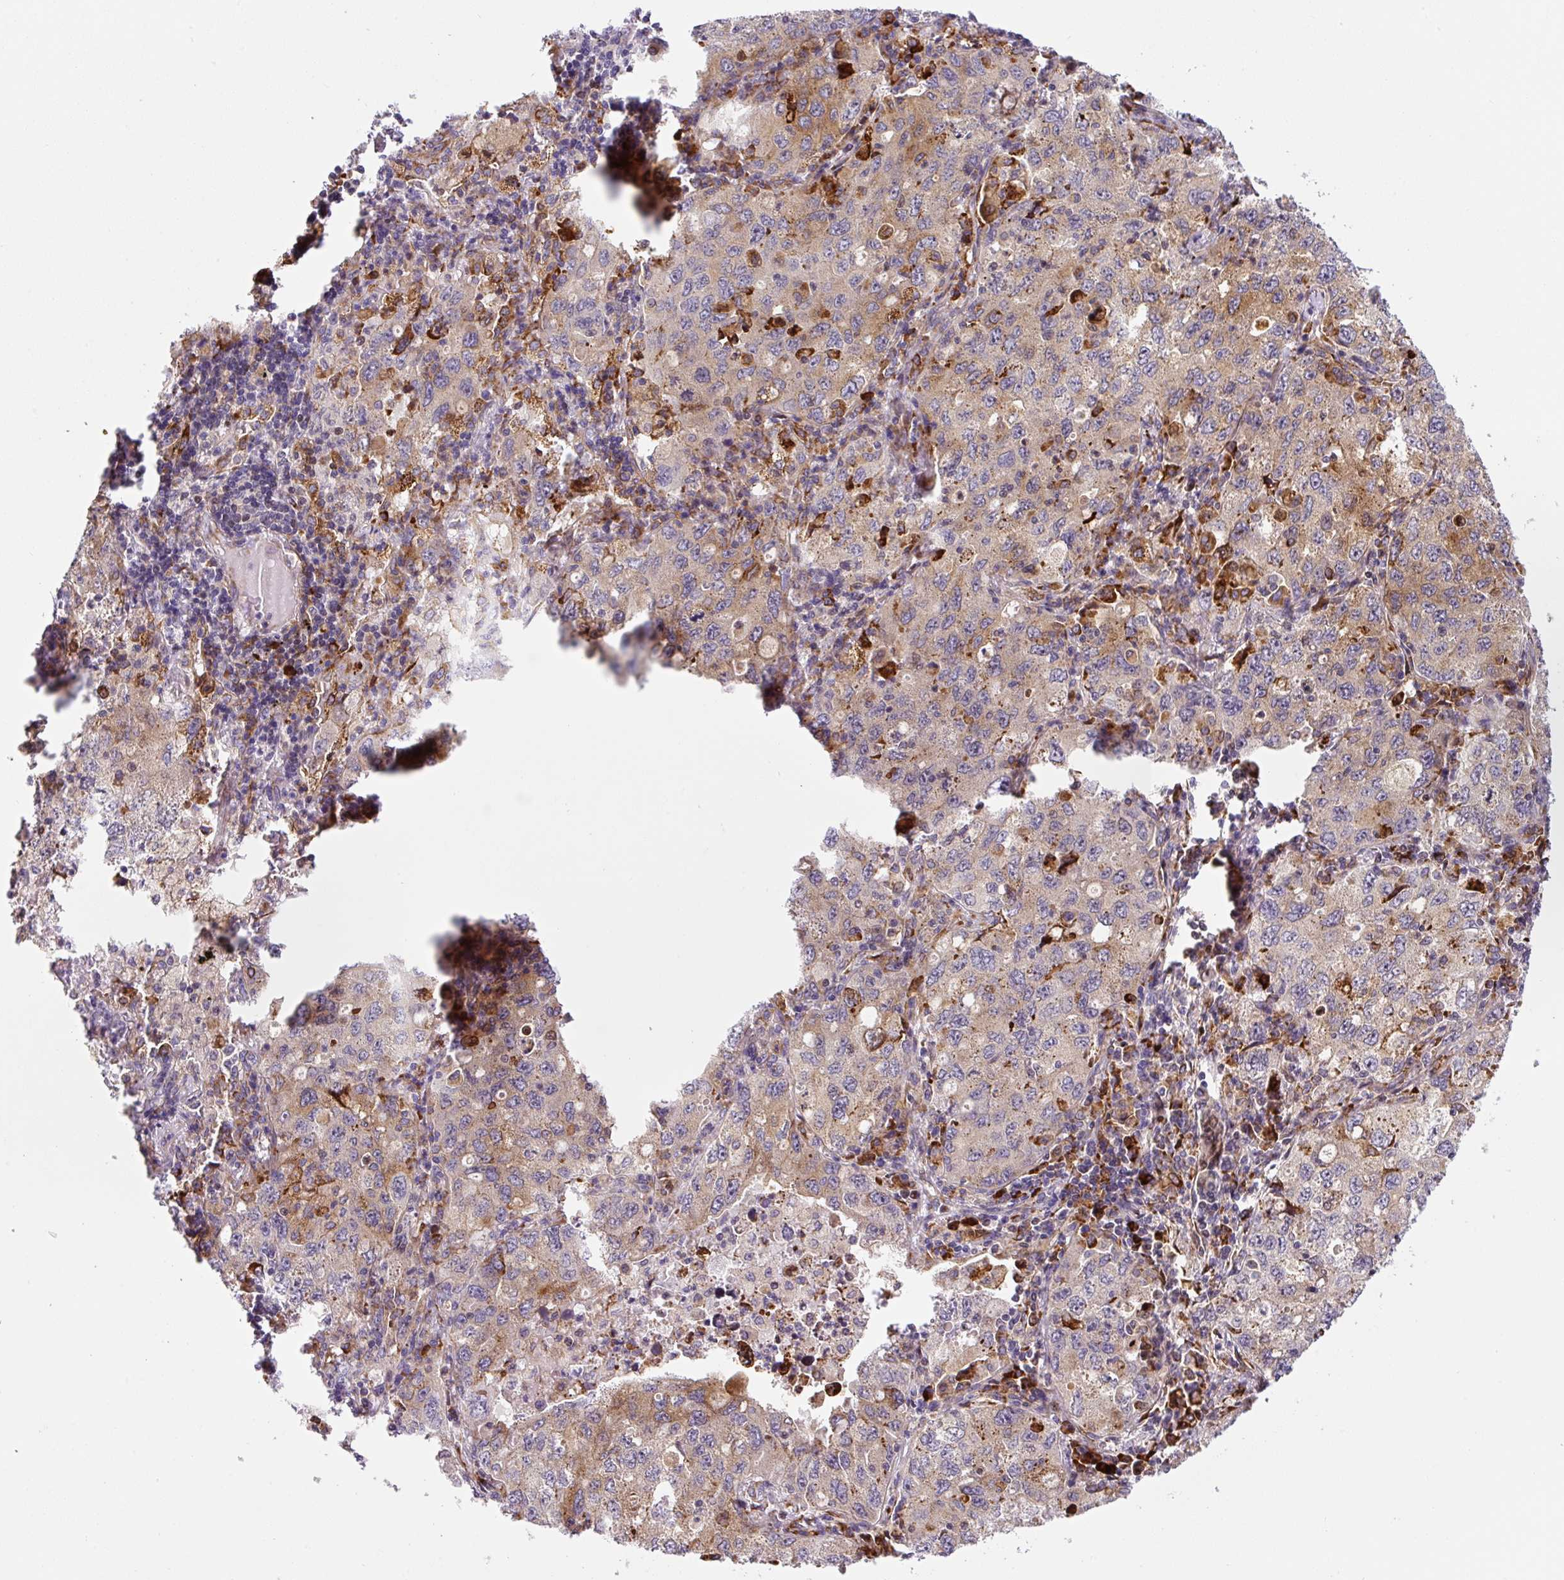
{"staining": {"intensity": "moderate", "quantity": "25%-75%", "location": "cytoplasmic/membranous"}, "tissue": "lung cancer", "cell_type": "Tumor cells", "image_type": "cancer", "snomed": [{"axis": "morphology", "description": "Adenocarcinoma, NOS"}, {"axis": "topography", "description": "Lung"}], "caption": "Immunohistochemistry (DAB) staining of lung cancer shows moderate cytoplasmic/membranous protein staining in approximately 25%-75% of tumor cells.", "gene": "DISP3", "patient": {"sex": "female", "age": 57}}